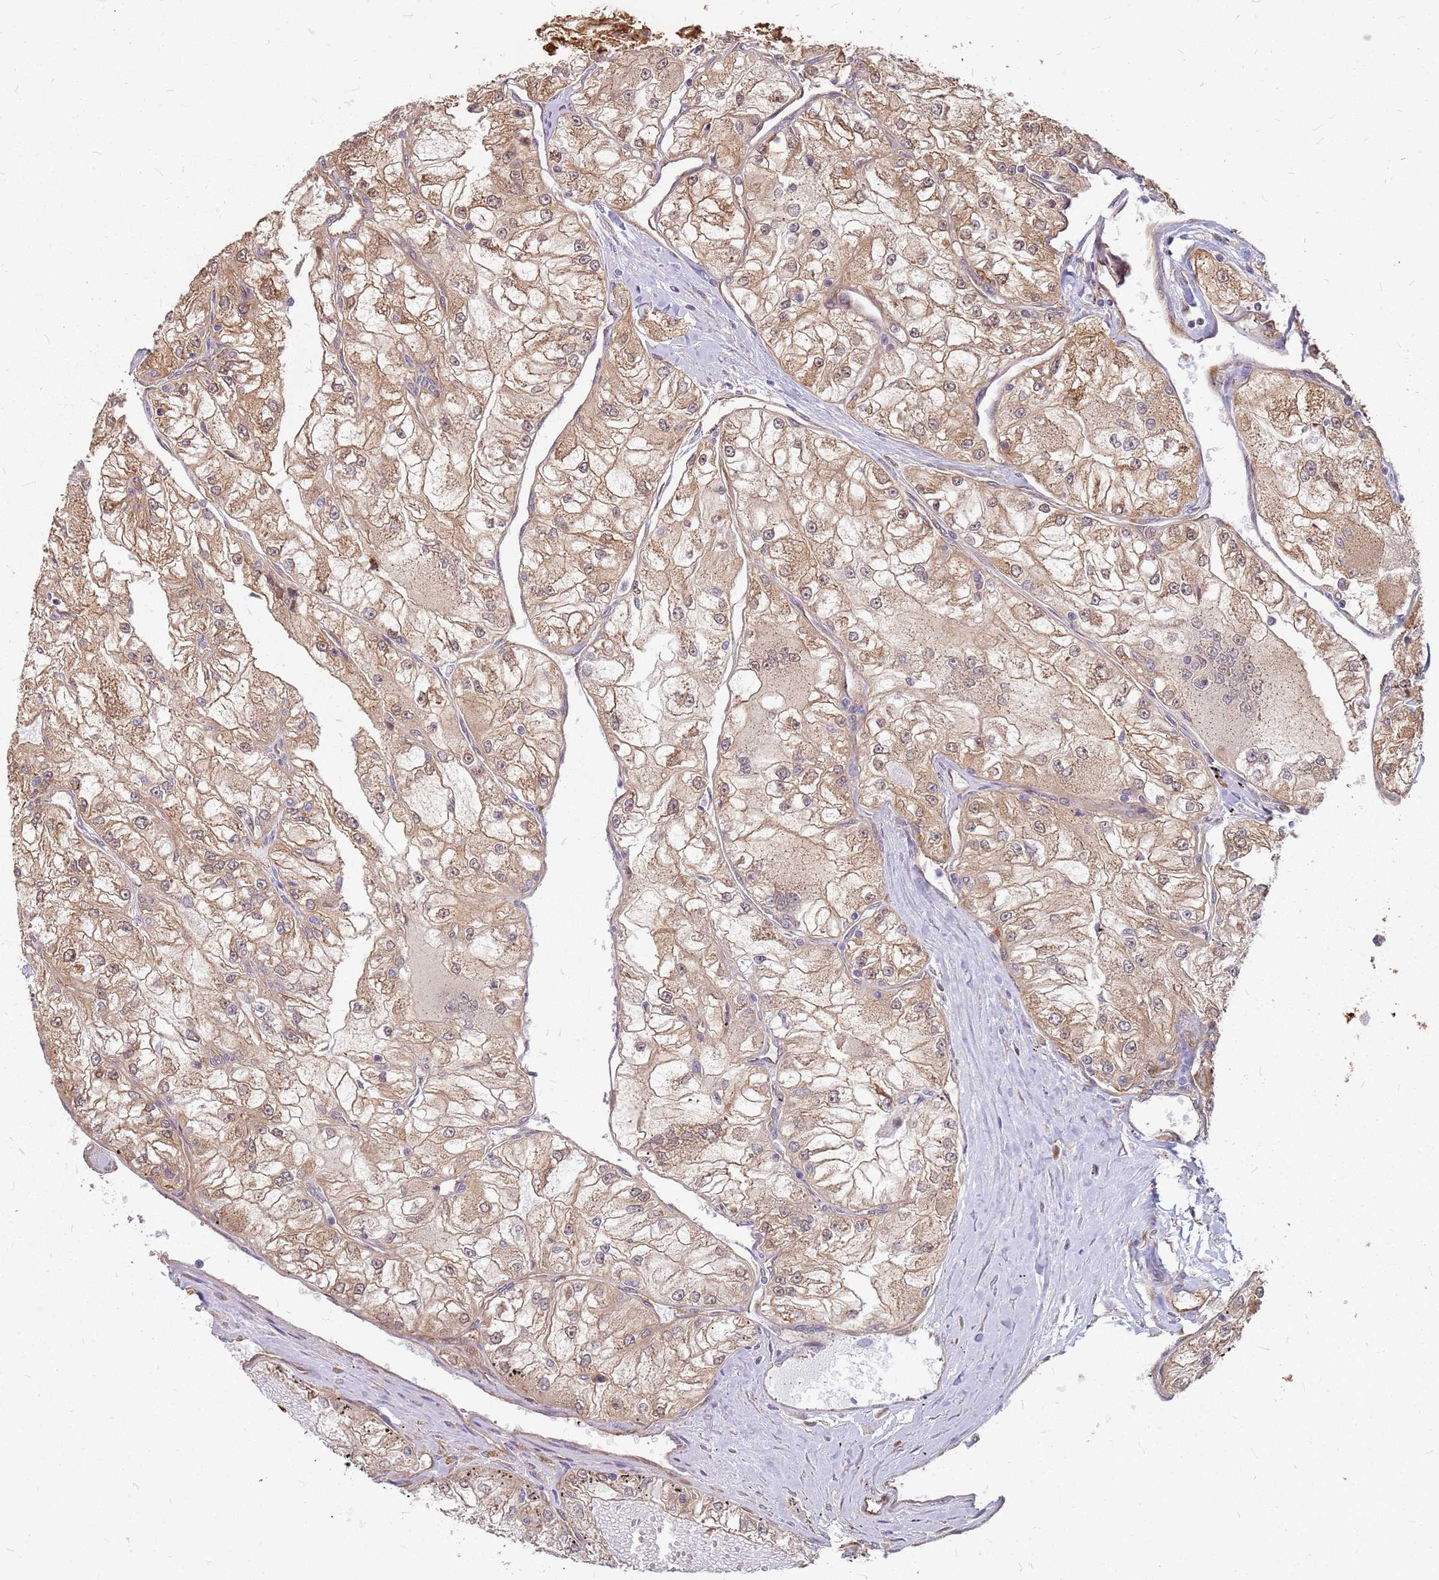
{"staining": {"intensity": "moderate", "quantity": ">75%", "location": "cytoplasmic/membranous"}, "tissue": "renal cancer", "cell_type": "Tumor cells", "image_type": "cancer", "snomed": [{"axis": "morphology", "description": "Adenocarcinoma, NOS"}, {"axis": "topography", "description": "Kidney"}], "caption": "Protein staining of renal adenocarcinoma tissue displays moderate cytoplasmic/membranous staining in approximately >75% of tumor cells.", "gene": "HDX", "patient": {"sex": "female", "age": 72}}